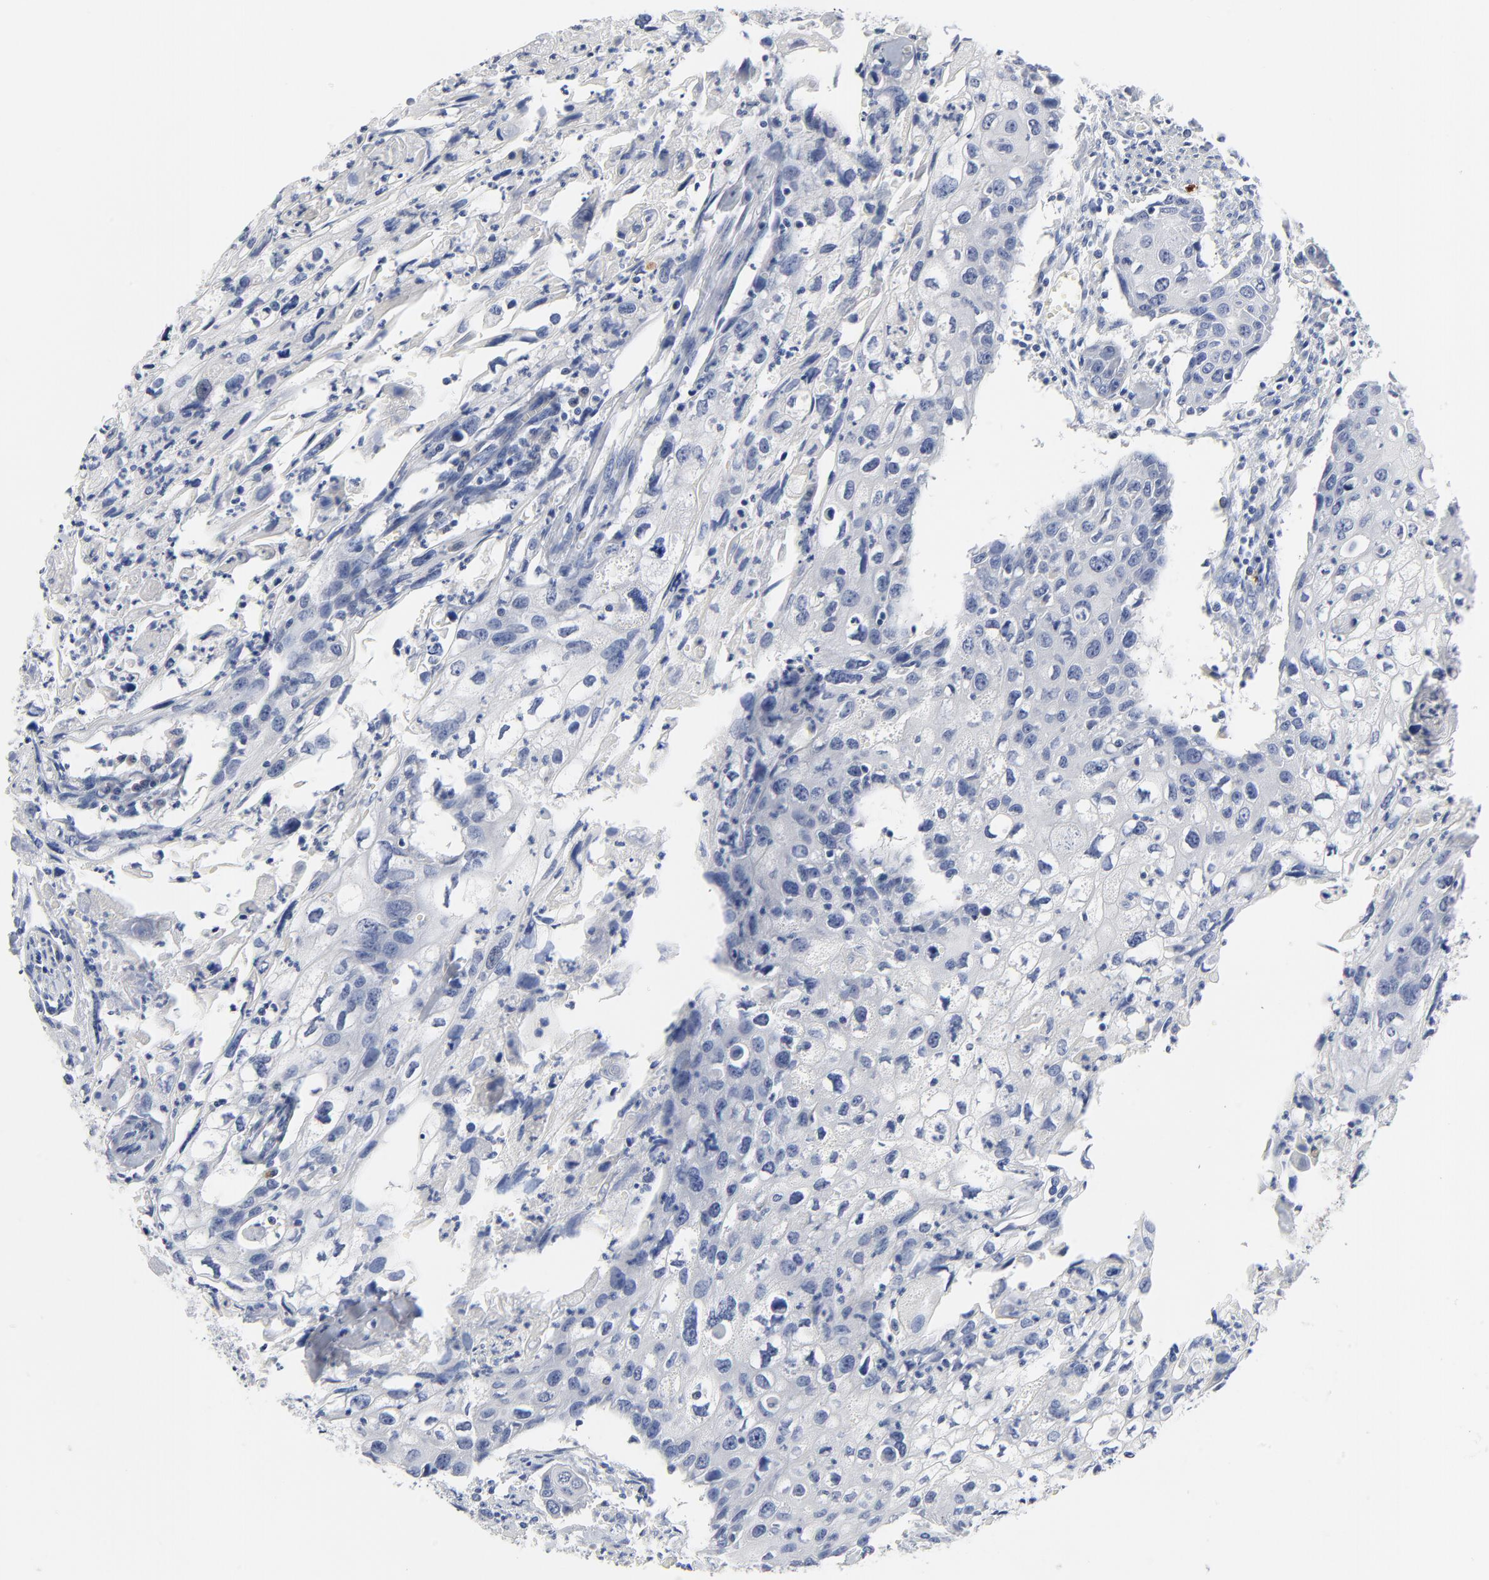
{"staining": {"intensity": "negative", "quantity": "none", "location": "none"}, "tissue": "urothelial cancer", "cell_type": "Tumor cells", "image_type": "cancer", "snomed": [{"axis": "morphology", "description": "Urothelial carcinoma, High grade"}, {"axis": "topography", "description": "Urinary bladder"}], "caption": "A micrograph of urothelial cancer stained for a protein exhibits no brown staining in tumor cells. (Stains: DAB immunohistochemistry with hematoxylin counter stain, Microscopy: brightfield microscopy at high magnification).", "gene": "FBXL5", "patient": {"sex": "male", "age": 54}}